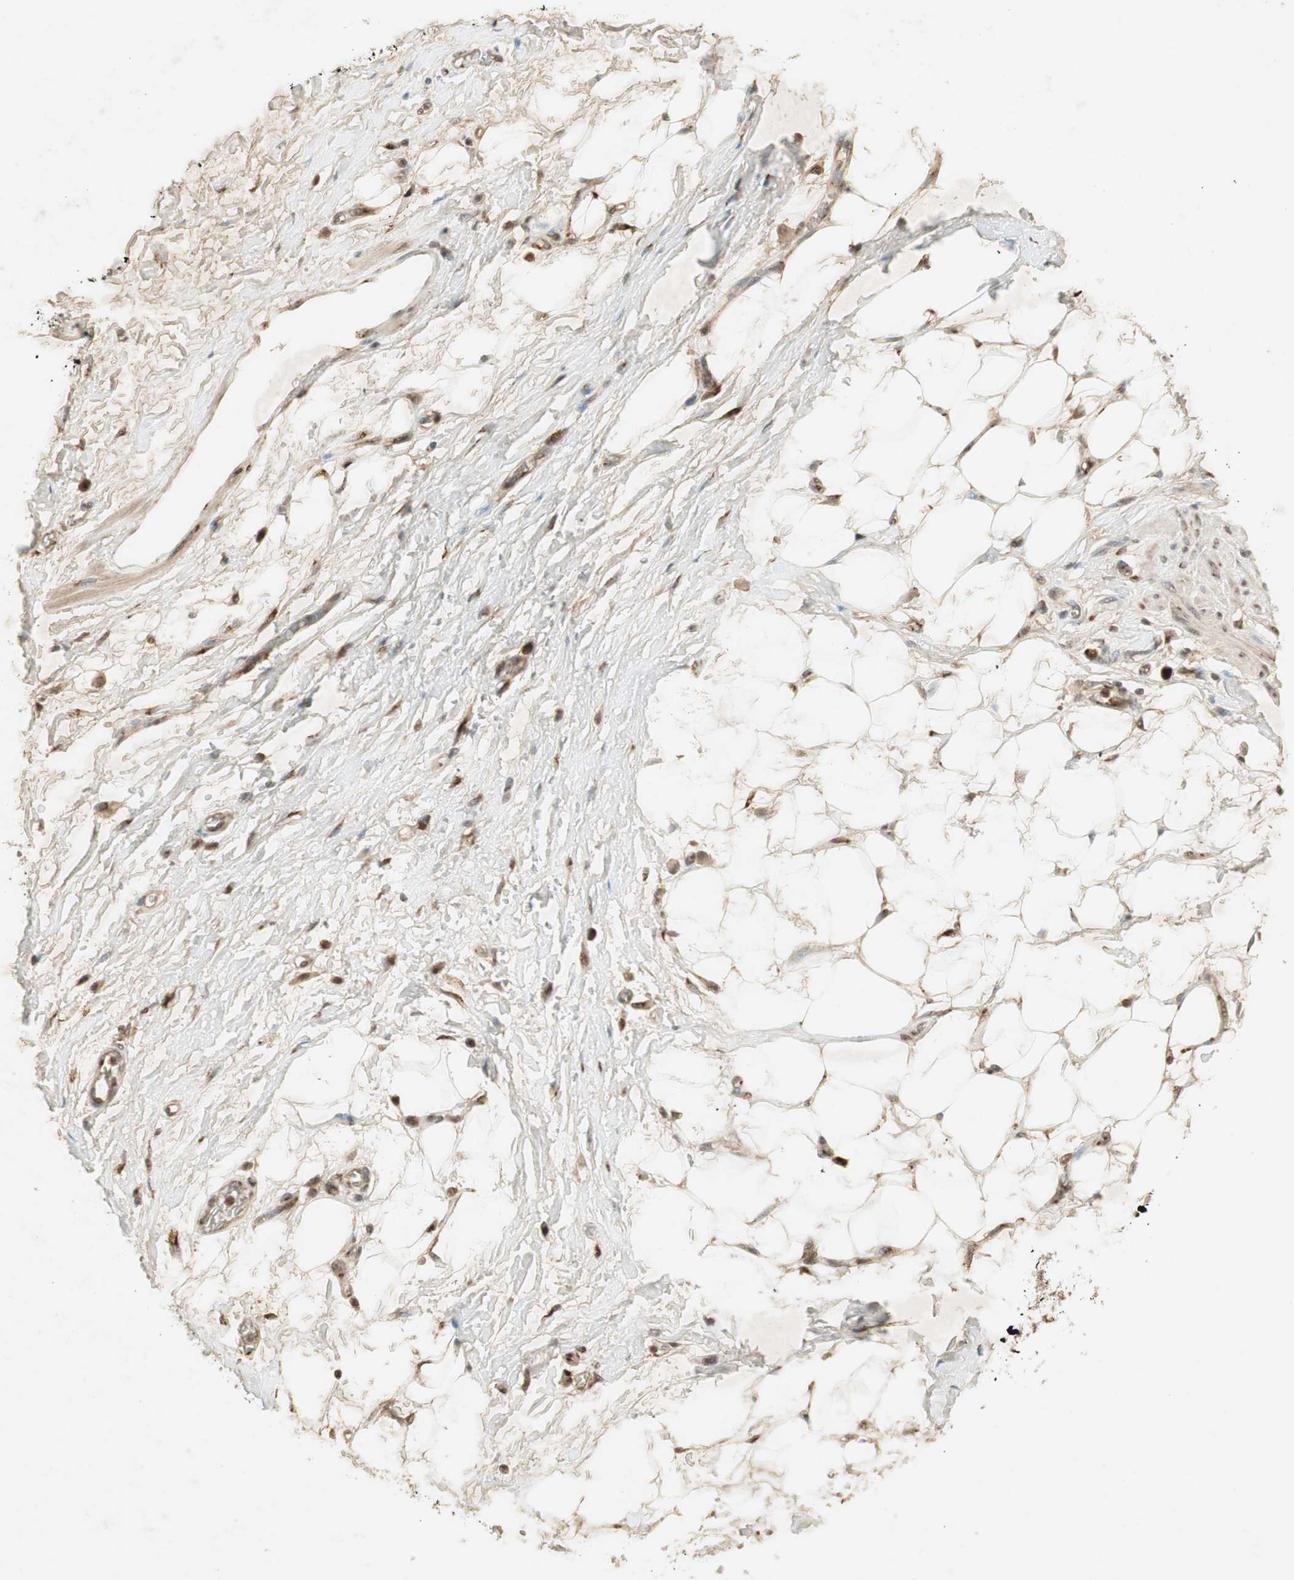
{"staining": {"intensity": "moderate", "quantity": "25%-75%", "location": "cytoplasmic/membranous"}, "tissue": "adipose tissue", "cell_type": "Adipocytes", "image_type": "normal", "snomed": [{"axis": "morphology", "description": "Normal tissue, NOS"}, {"axis": "morphology", "description": "Urothelial carcinoma, High grade"}, {"axis": "topography", "description": "Vascular tissue"}, {"axis": "topography", "description": "Urinary bladder"}], "caption": "Immunohistochemistry image of benign adipose tissue stained for a protein (brown), which reveals medium levels of moderate cytoplasmic/membranous expression in about 25%-75% of adipocytes.", "gene": "NEO1", "patient": {"sex": "female", "age": 56}}